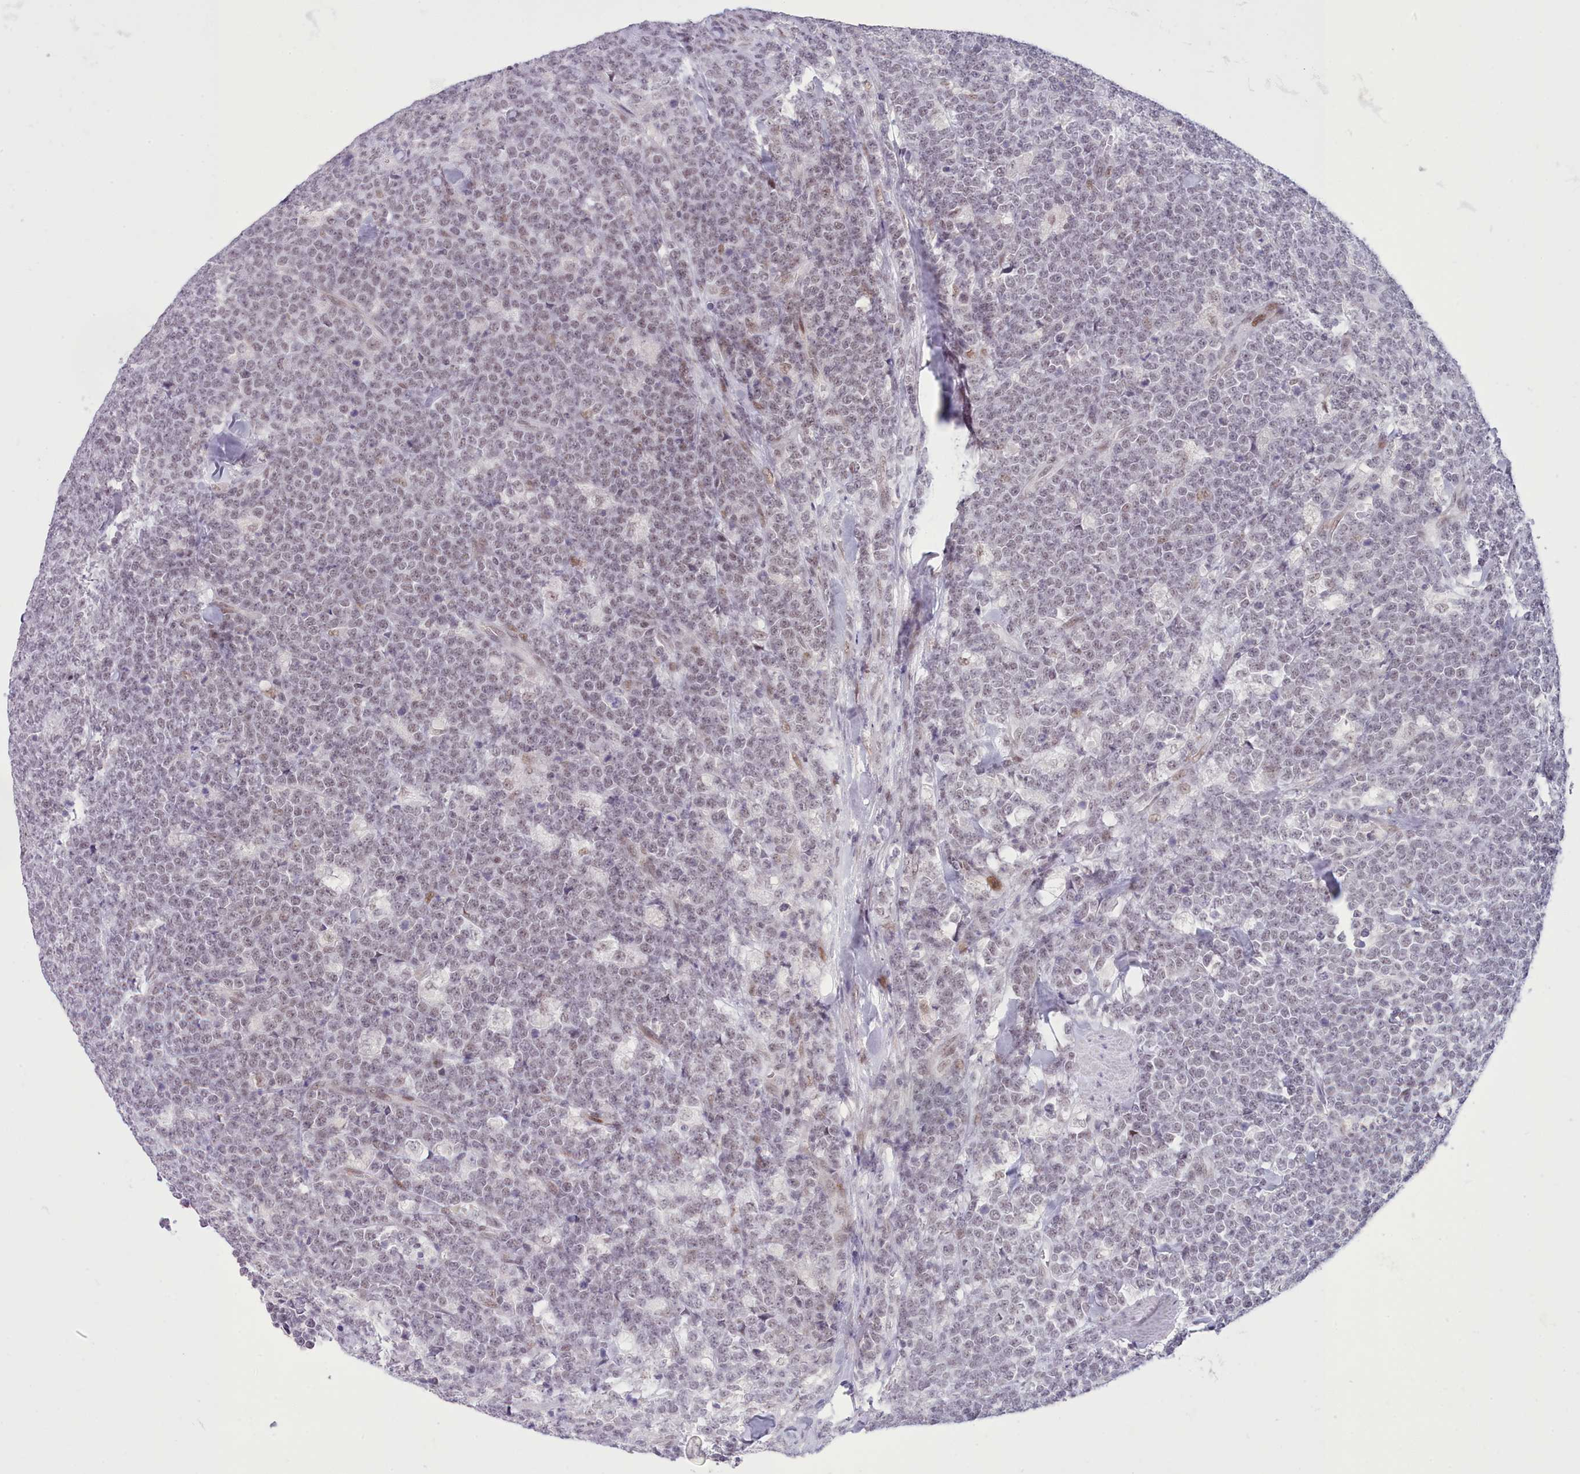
{"staining": {"intensity": "weak", "quantity": "<25%", "location": "nuclear"}, "tissue": "lymphoma", "cell_type": "Tumor cells", "image_type": "cancer", "snomed": [{"axis": "morphology", "description": "Malignant lymphoma, non-Hodgkin's type, High grade"}, {"axis": "topography", "description": "Small intestine"}, {"axis": "topography", "description": "Colon"}], "caption": "Tumor cells are negative for protein expression in human malignant lymphoma, non-Hodgkin's type (high-grade). (Brightfield microscopy of DAB (3,3'-diaminobenzidine) IHC at high magnification).", "gene": "RFX1", "patient": {"sex": "male", "age": 8}}